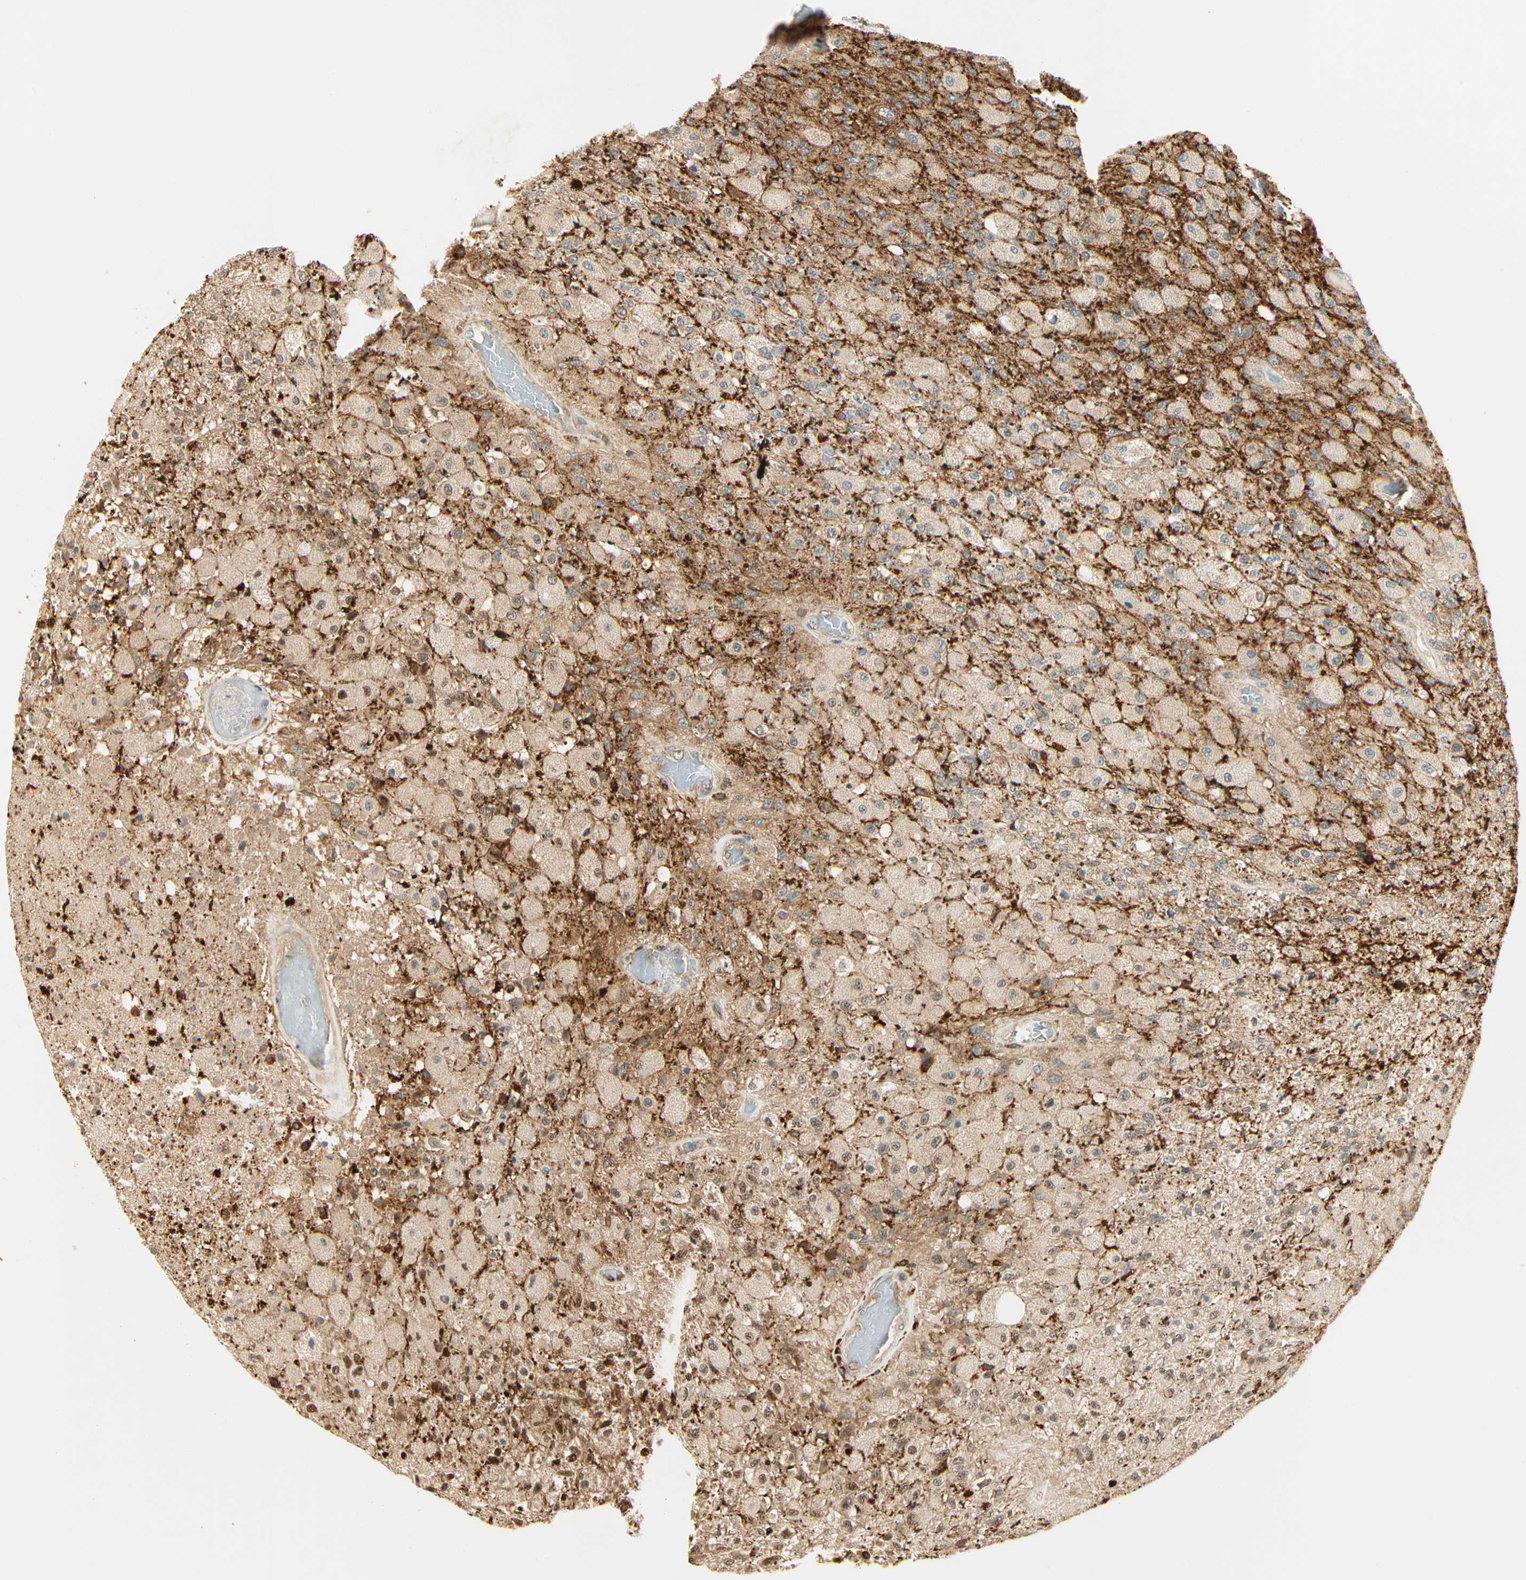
{"staining": {"intensity": "moderate", "quantity": ">75%", "location": "cytoplasmic/membranous,nuclear"}, "tissue": "glioma", "cell_type": "Tumor cells", "image_type": "cancer", "snomed": [{"axis": "morphology", "description": "Normal tissue, NOS"}, {"axis": "morphology", "description": "Glioma, malignant, High grade"}, {"axis": "topography", "description": "Cerebral cortex"}], "caption": "A medium amount of moderate cytoplasmic/membranous and nuclear positivity is identified in approximately >75% of tumor cells in malignant glioma (high-grade) tissue. The protein is stained brown, and the nuclei are stained in blue (DAB (3,3'-diaminobenzidine) IHC with brightfield microscopy, high magnification).", "gene": "PNPLA6", "patient": {"sex": "male", "age": 77}}